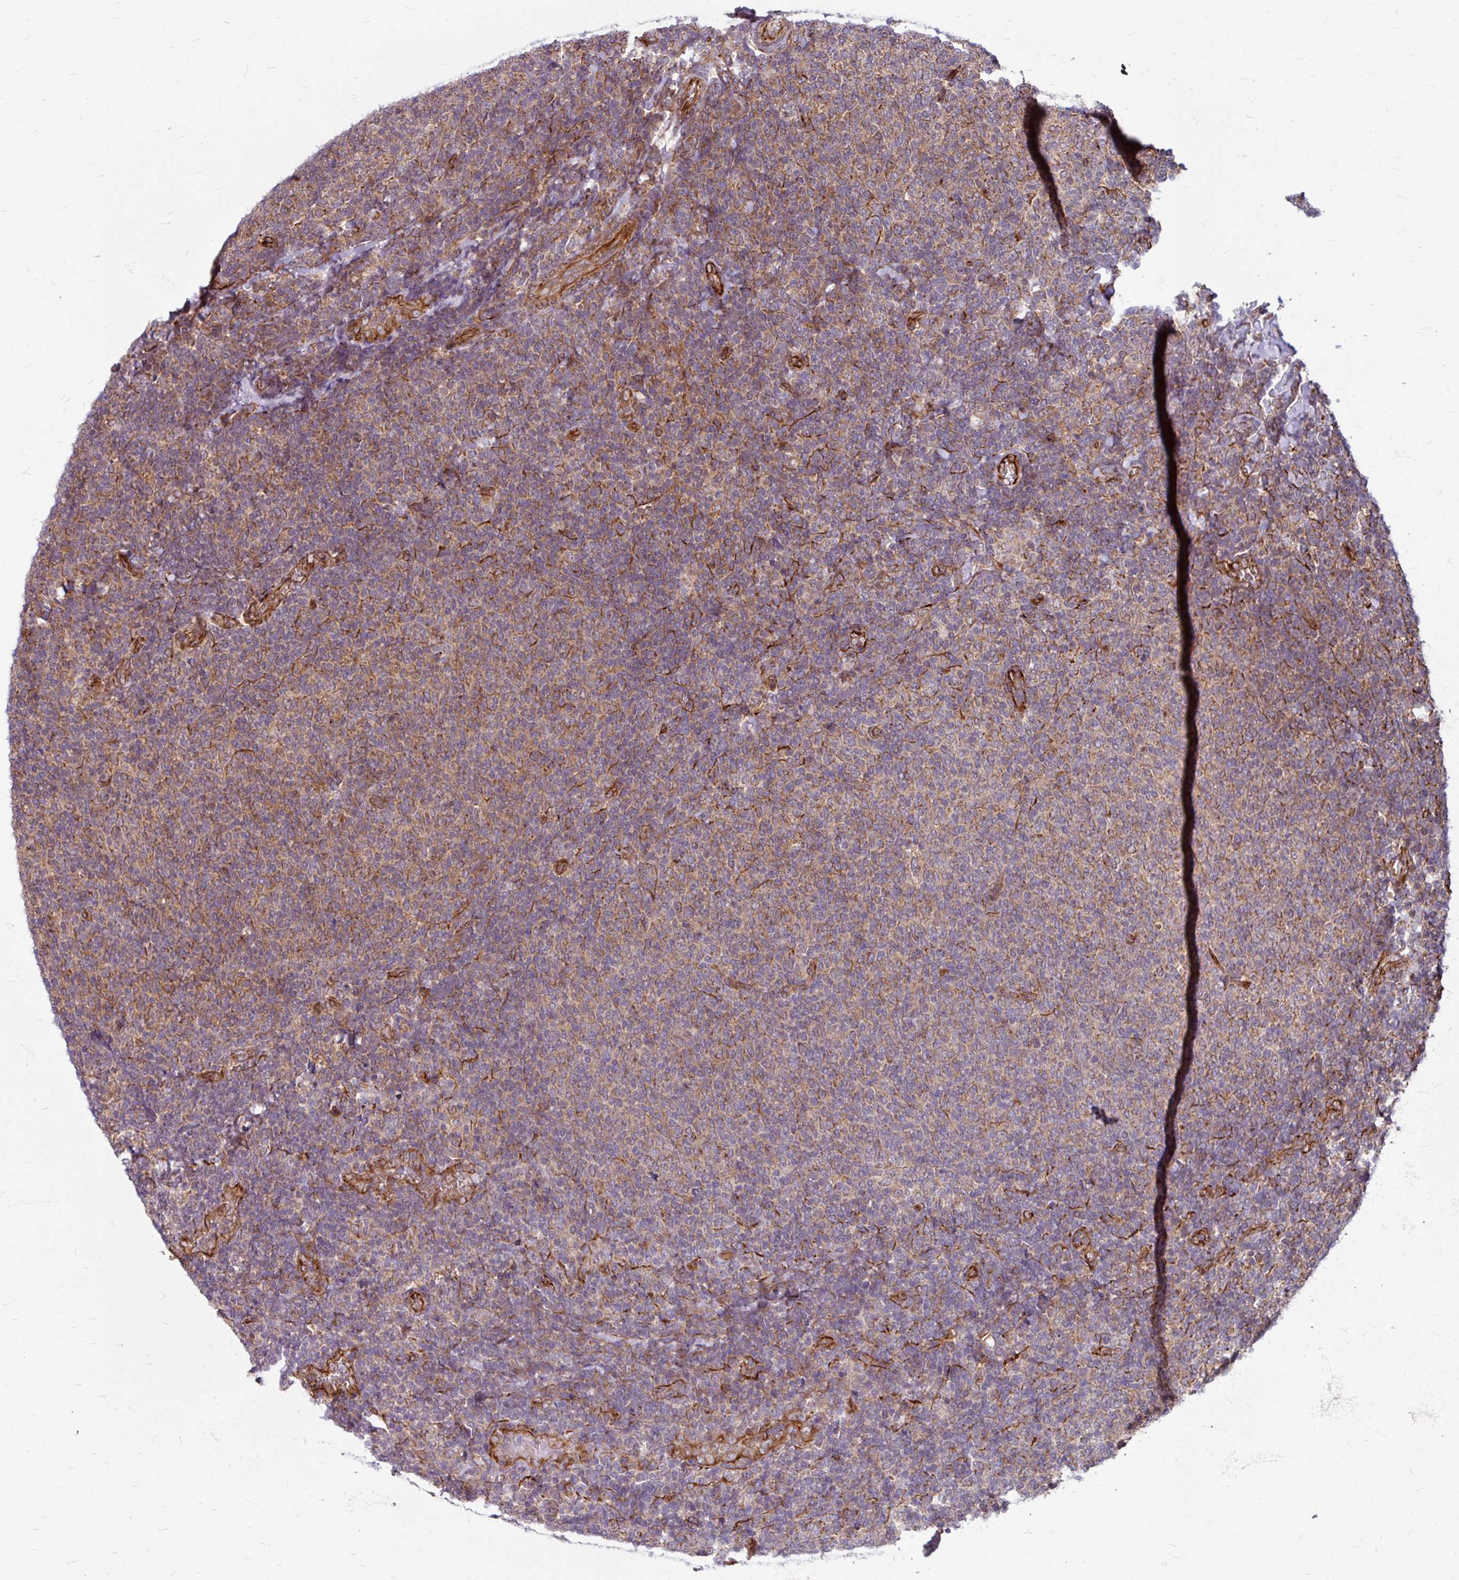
{"staining": {"intensity": "weak", "quantity": ">75%", "location": "cytoplasmic/membranous"}, "tissue": "lymphoma", "cell_type": "Tumor cells", "image_type": "cancer", "snomed": [{"axis": "morphology", "description": "Malignant lymphoma, non-Hodgkin's type, Low grade"}, {"axis": "topography", "description": "Lymph node"}], "caption": "Human malignant lymphoma, non-Hodgkin's type (low-grade) stained for a protein (brown) demonstrates weak cytoplasmic/membranous positive positivity in about >75% of tumor cells.", "gene": "DAAM2", "patient": {"sex": "male", "age": 52}}